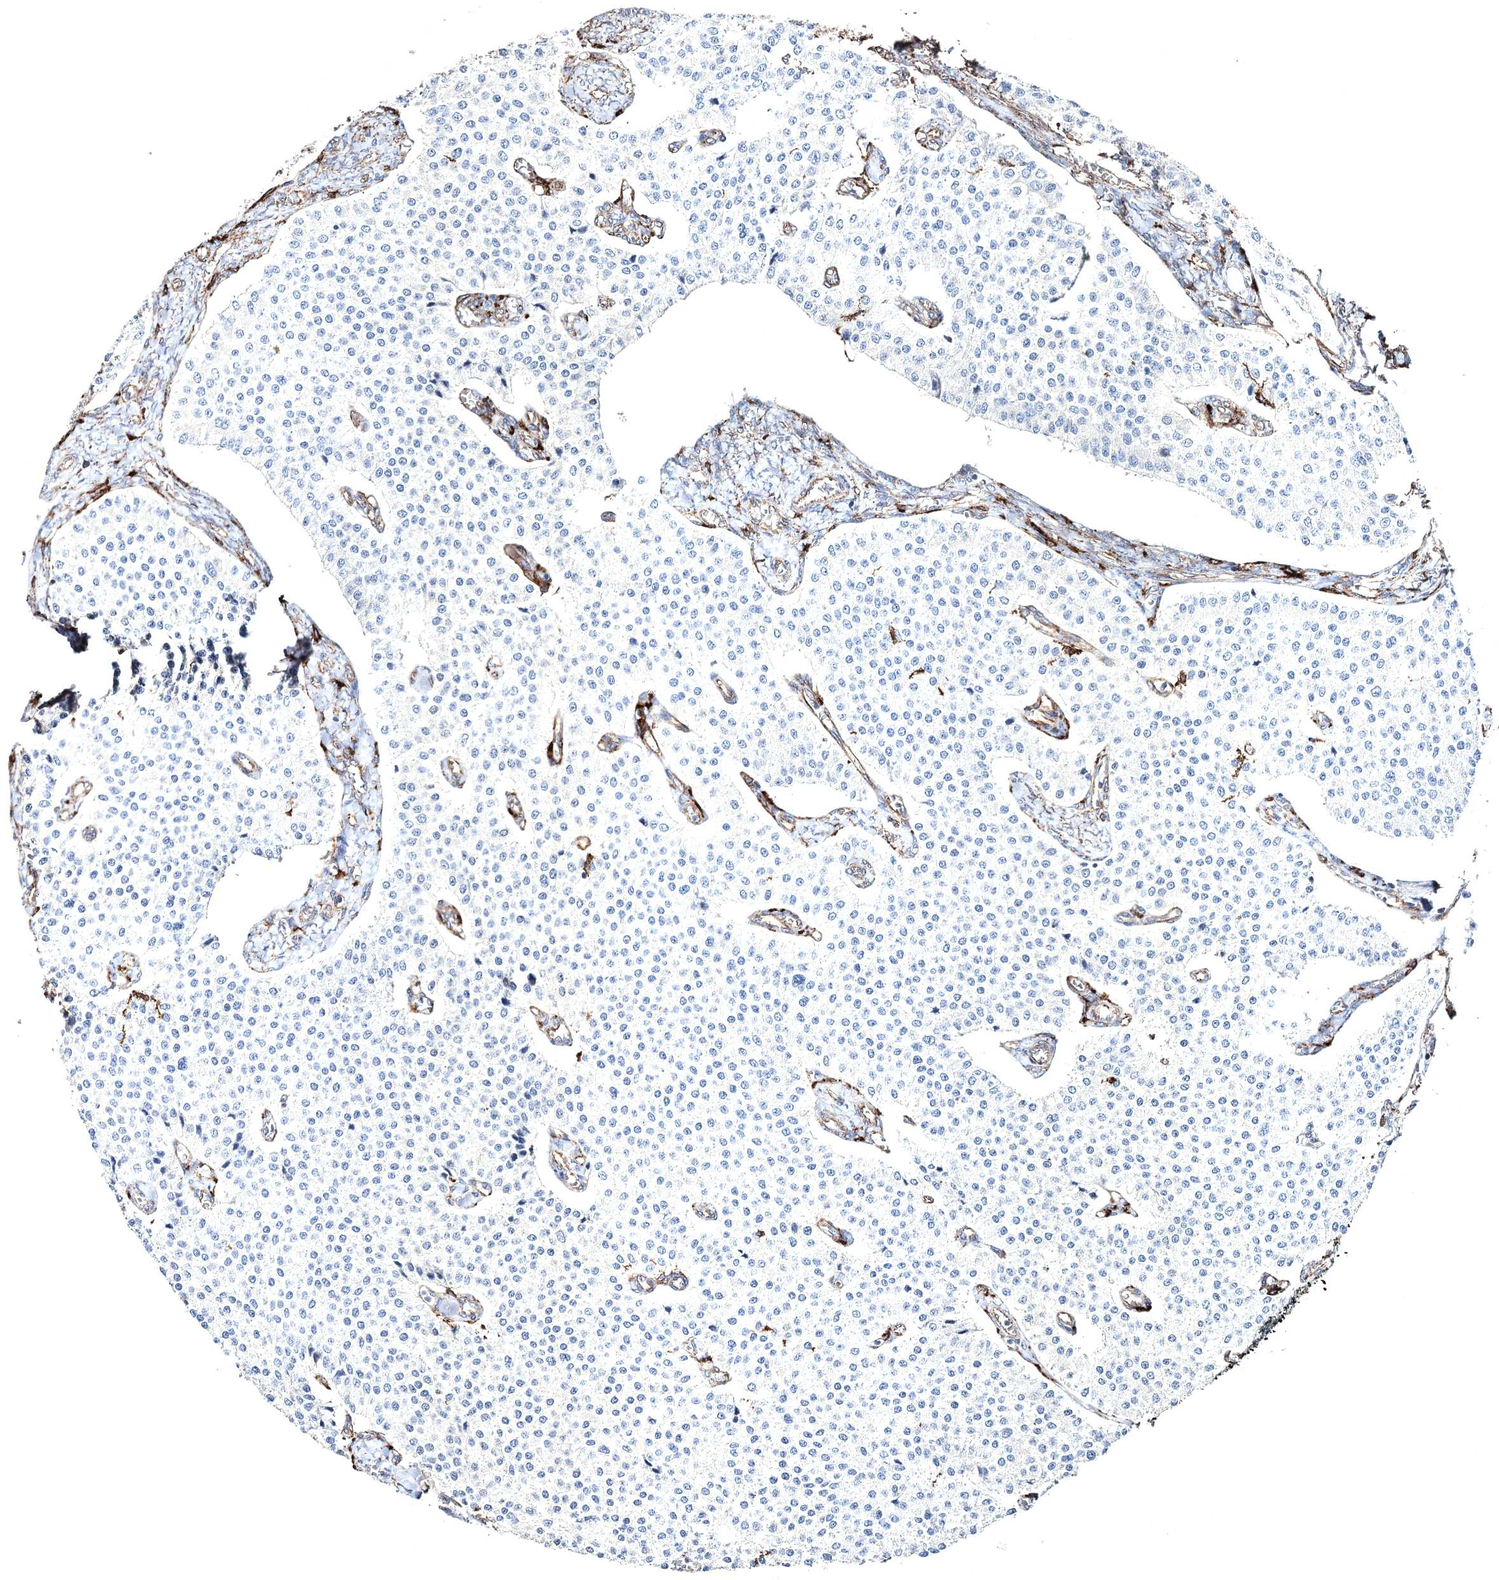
{"staining": {"intensity": "negative", "quantity": "none", "location": "none"}, "tissue": "carcinoid", "cell_type": "Tumor cells", "image_type": "cancer", "snomed": [{"axis": "morphology", "description": "Carcinoid, malignant, NOS"}, {"axis": "topography", "description": "Colon"}], "caption": "DAB immunohistochemical staining of human carcinoid displays no significant expression in tumor cells.", "gene": "CLEC4M", "patient": {"sex": "female", "age": 52}}